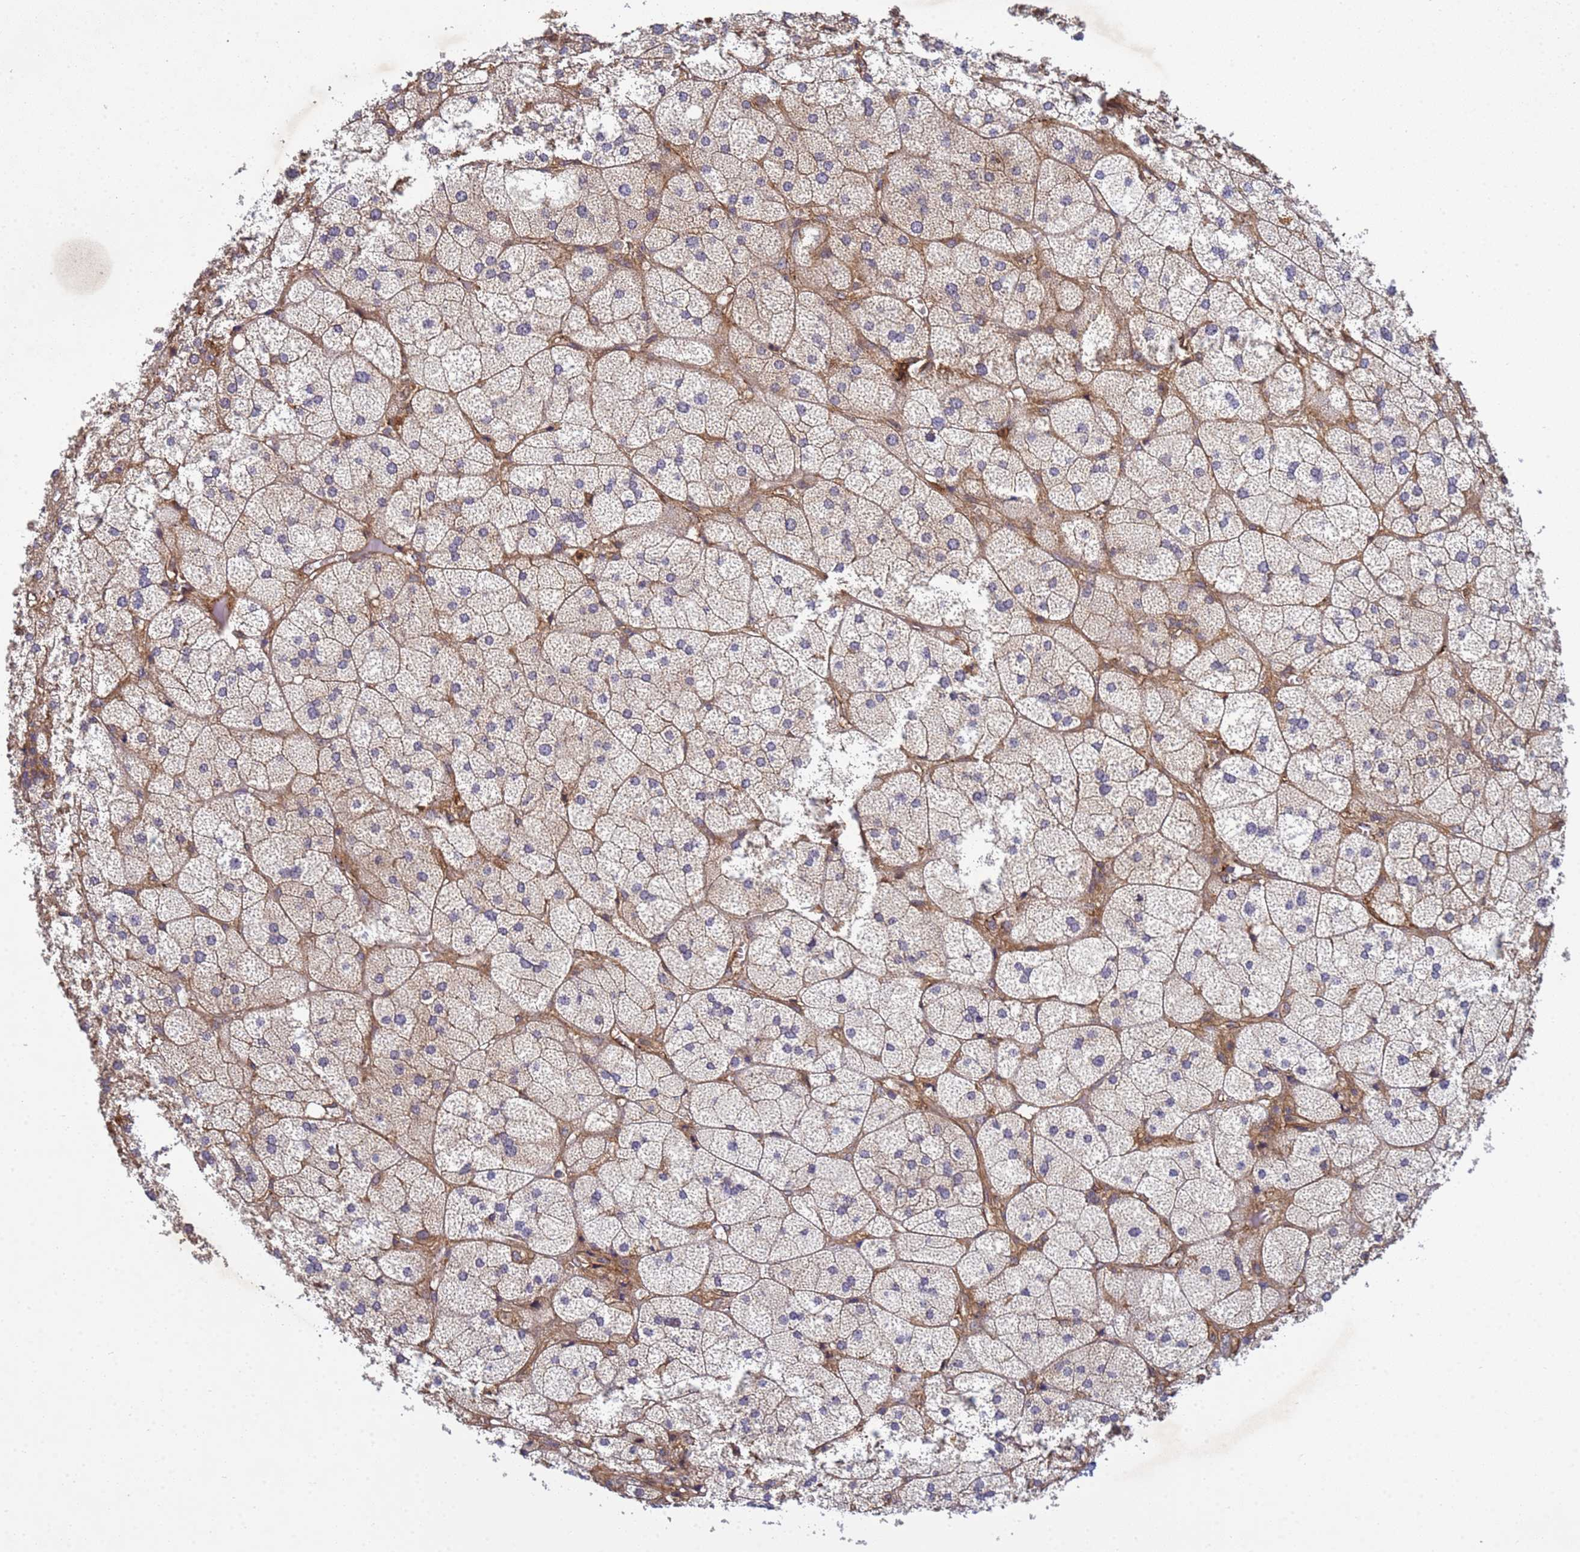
{"staining": {"intensity": "moderate", "quantity": "25%-75%", "location": "cytoplasmic/membranous"}, "tissue": "adrenal gland", "cell_type": "Glandular cells", "image_type": "normal", "snomed": [{"axis": "morphology", "description": "Normal tissue, NOS"}, {"axis": "topography", "description": "Adrenal gland"}], "caption": "High-magnification brightfield microscopy of normal adrenal gland stained with DAB (3,3'-diaminobenzidine) (brown) and counterstained with hematoxylin (blue). glandular cells exhibit moderate cytoplasmic/membranous positivity is identified in about25%-75% of cells. The staining is performed using DAB brown chromogen to label protein expression. The nuclei are counter-stained blue using hematoxylin.", "gene": "C8orf34", "patient": {"sex": "female", "age": 61}}